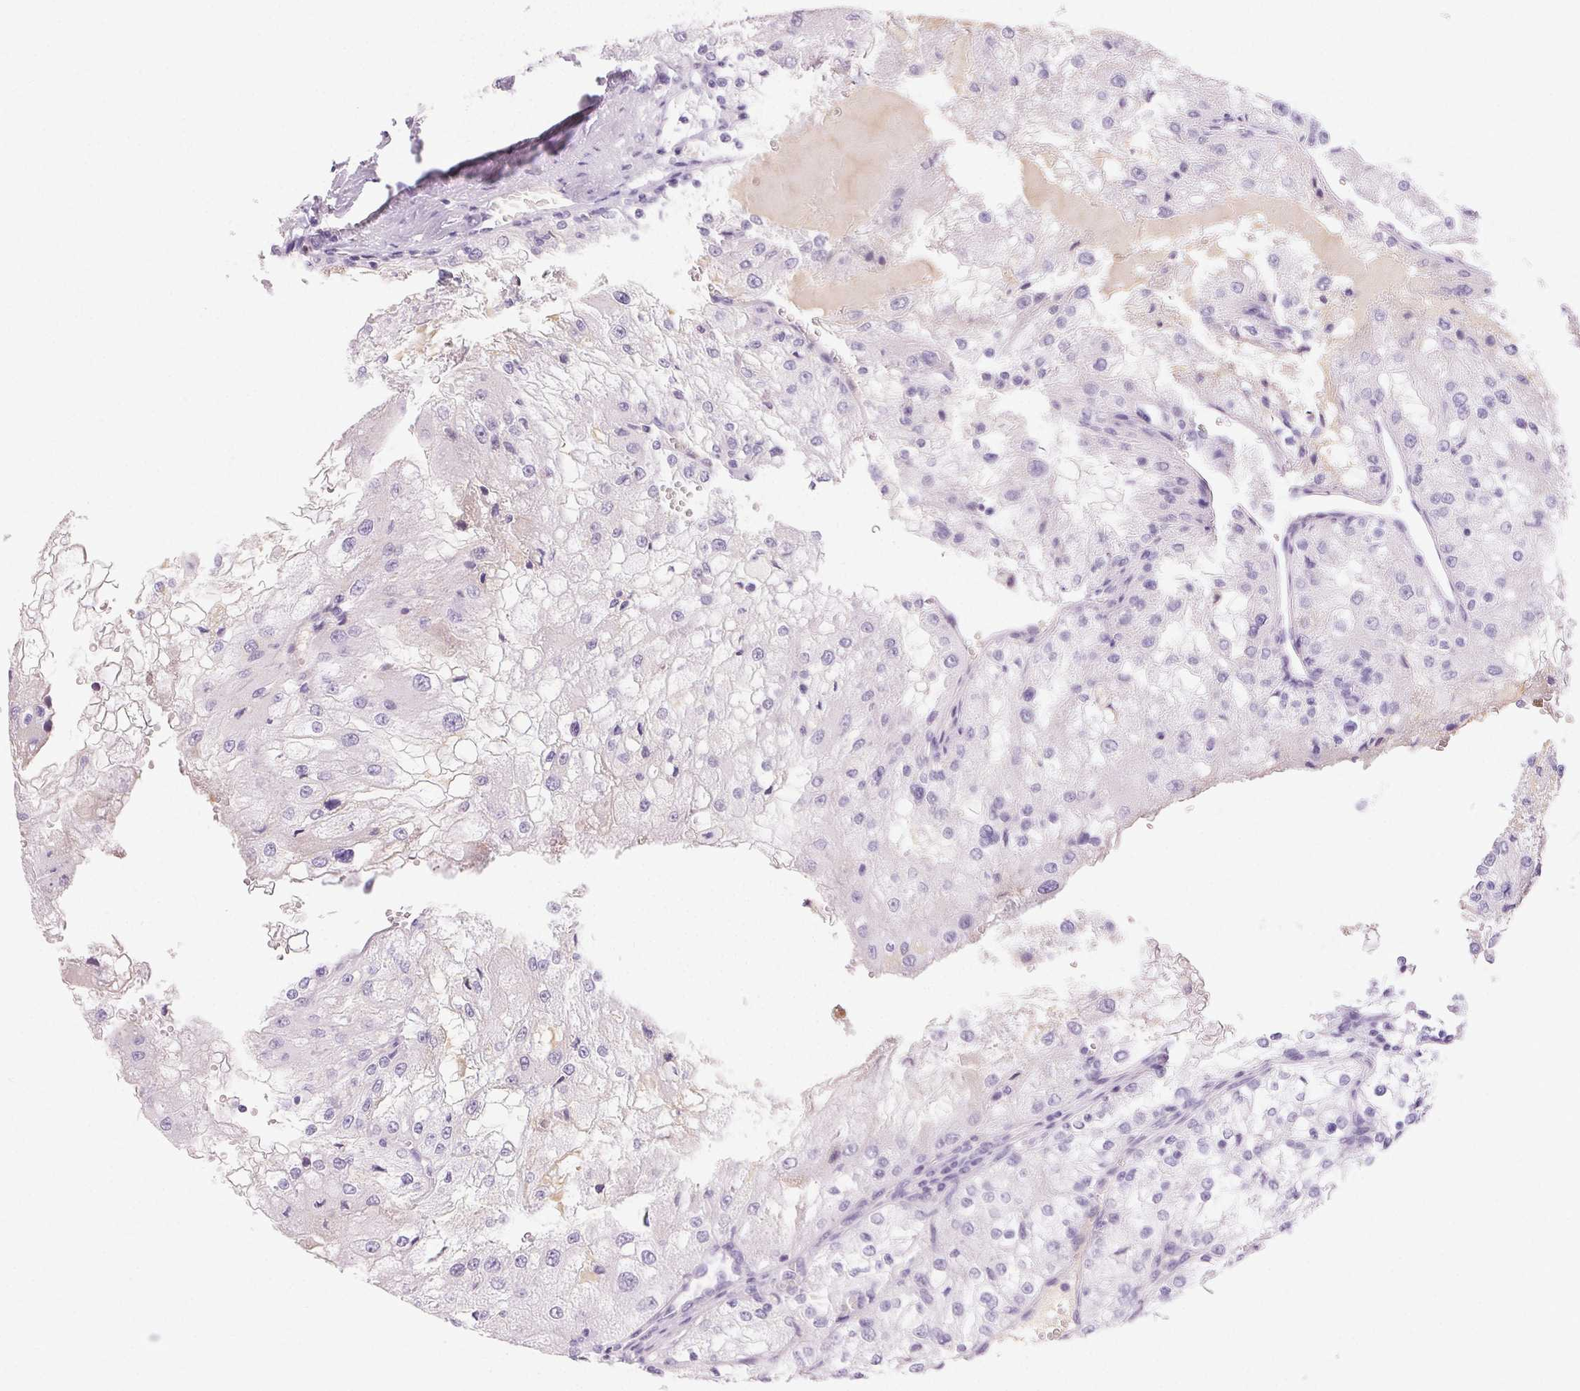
{"staining": {"intensity": "negative", "quantity": "none", "location": "none"}, "tissue": "renal cancer", "cell_type": "Tumor cells", "image_type": "cancer", "snomed": [{"axis": "morphology", "description": "Adenocarcinoma, NOS"}, {"axis": "topography", "description": "Kidney"}], "caption": "The image displays no significant positivity in tumor cells of adenocarcinoma (renal). (Stains: DAB immunohistochemistry with hematoxylin counter stain, Microscopy: brightfield microscopy at high magnification).", "gene": "PADI4", "patient": {"sex": "female", "age": 74}}